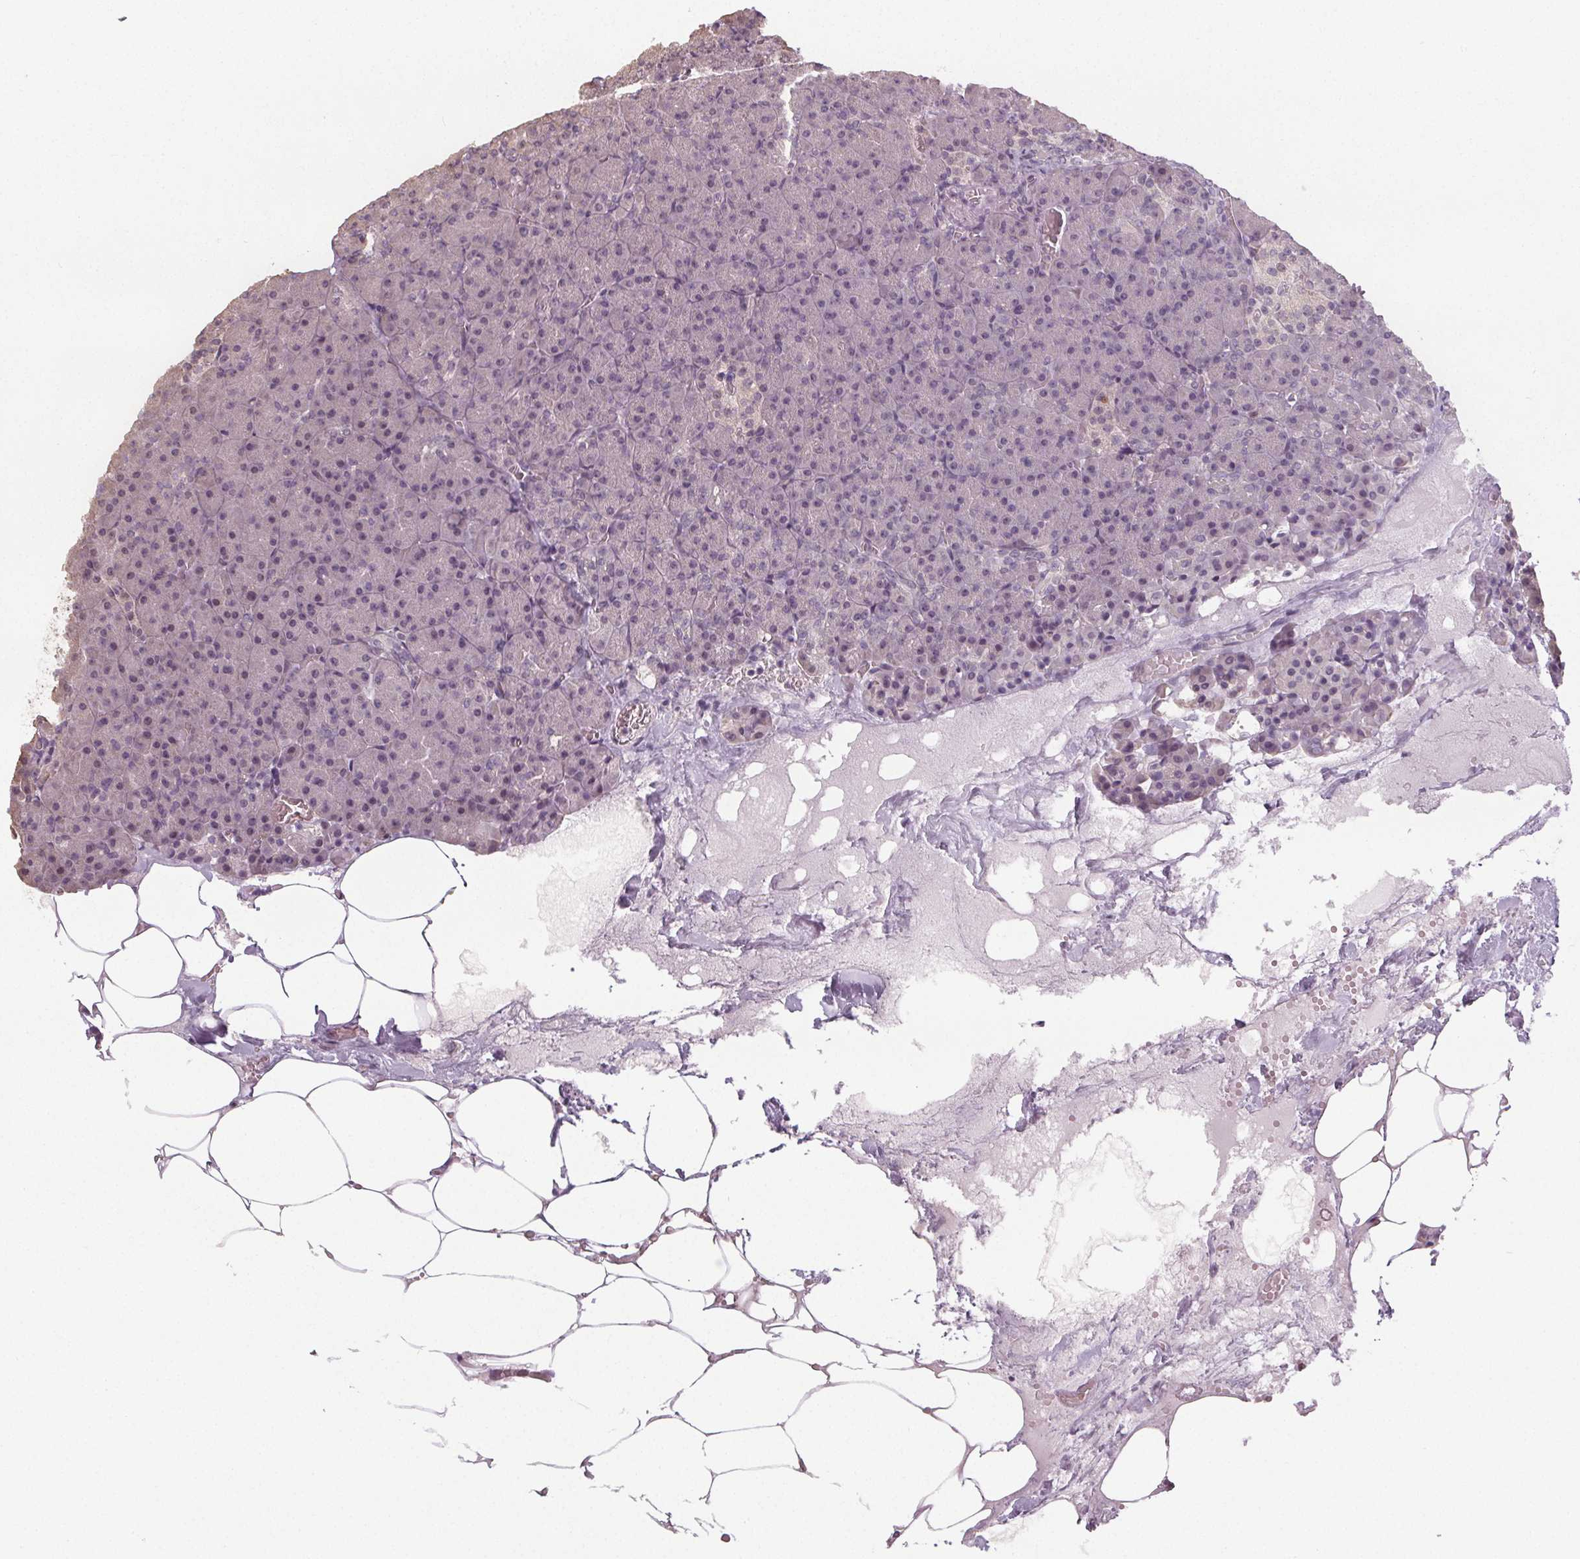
{"staining": {"intensity": "weak", "quantity": "<25%", "location": "nuclear"}, "tissue": "pancreas", "cell_type": "Exocrine glandular cells", "image_type": "normal", "snomed": [{"axis": "morphology", "description": "Normal tissue, NOS"}, {"axis": "topography", "description": "Pancreas"}], "caption": "This is a image of immunohistochemistry (IHC) staining of unremarkable pancreas, which shows no expression in exocrine glandular cells.", "gene": "SLC26A2", "patient": {"sex": "female", "age": 74}}